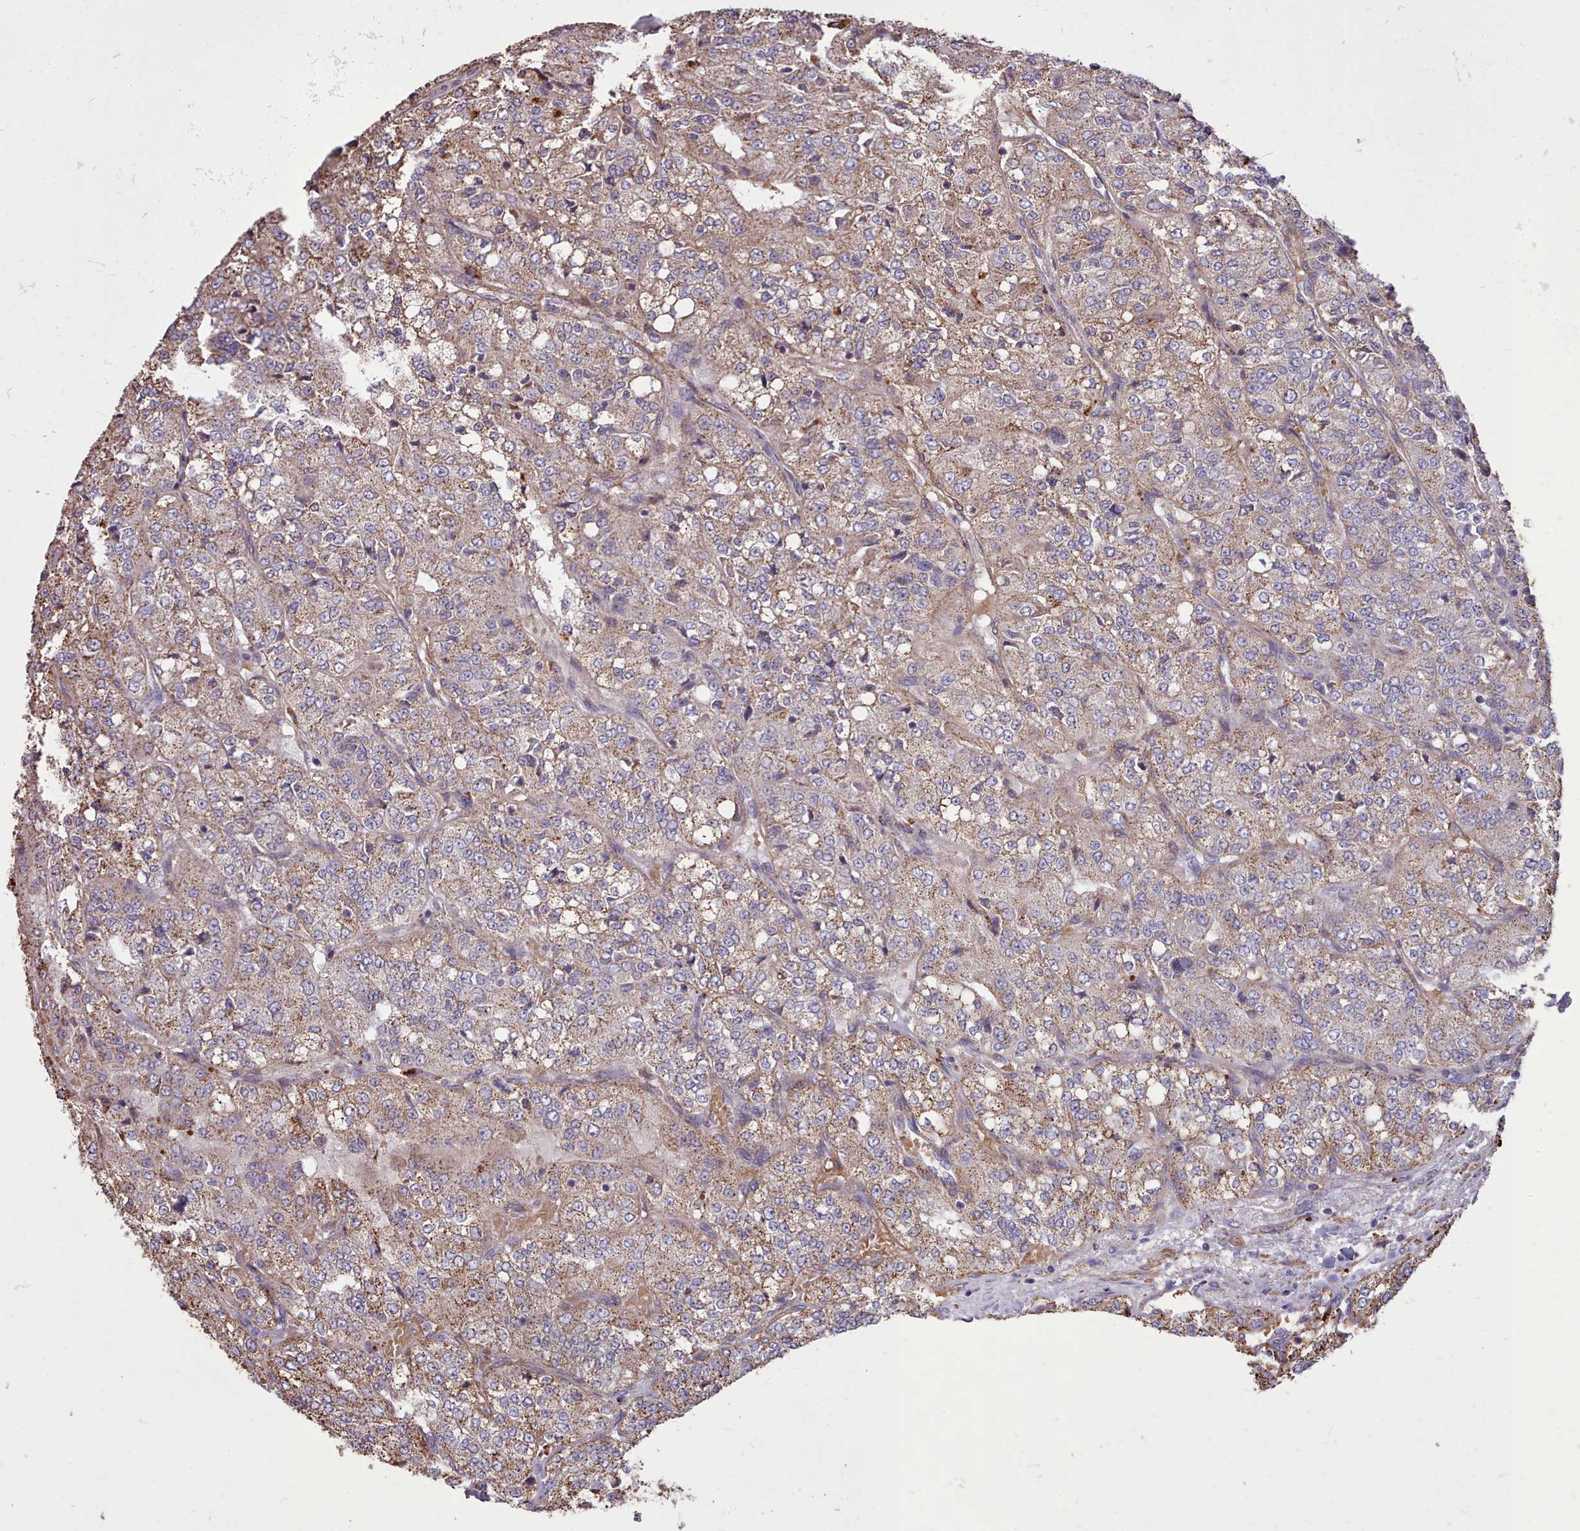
{"staining": {"intensity": "moderate", "quantity": ">75%", "location": "cytoplasmic/membranous"}, "tissue": "renal cancer", "cell_type": "Tumor cells", "image_type": "cancer", "snomed": [{"axis": "morphology", "description": "Adenocarcinoma, NOS"}, {"axis": "topography", "description": "Kidney"}], "caption": "Renal cancer stained for a protein (brown) exhibits moderate cytoplasmic/membranous positive positivity in approximately >75% of tumor cells.", "gene": "PACSIN3", "patient": {"sex": "female", "age": 63}}